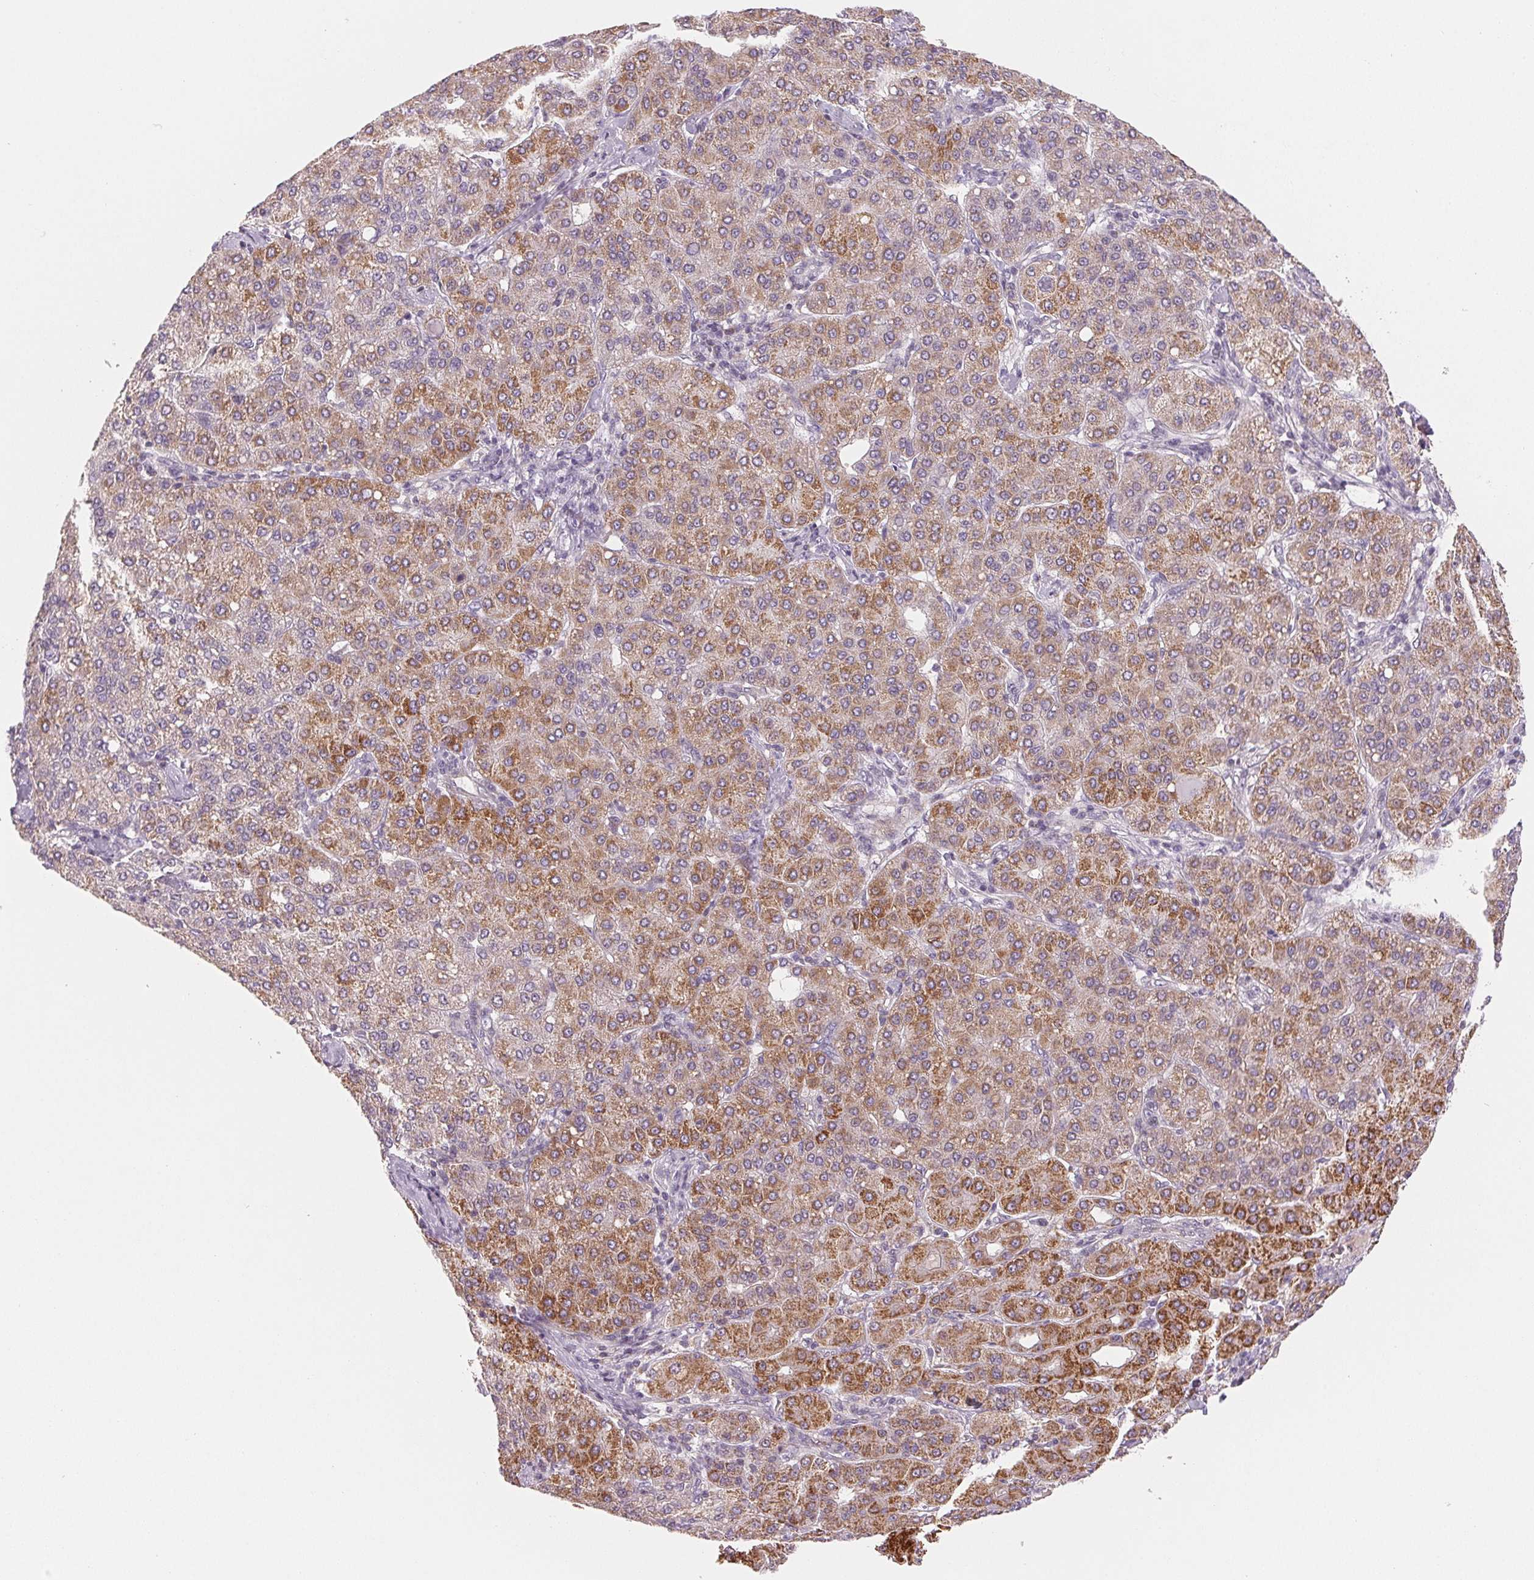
{"staining": {"intensity": "moderate", "quantity": "25%-75%", "location": "cytoplasmic/membranous"}, "tissue": "liver cancer", "cell_type": "Tumor cells", "image_type": "cancer", "snomed": [{"axis": "morphology", "description": "Carcinoma, Hepatocellular, NOS"}, {"axis": "topography", "description": "Liver"}], "caption": "Liver hepatocellular carcinoma stained for a protein (brown) displays moderate cytoplasmic/membranous positive staining in about 25%-75% of tumor cells.", "gene": "HINT2", "patient": {"sex": "male", "age": 65}}